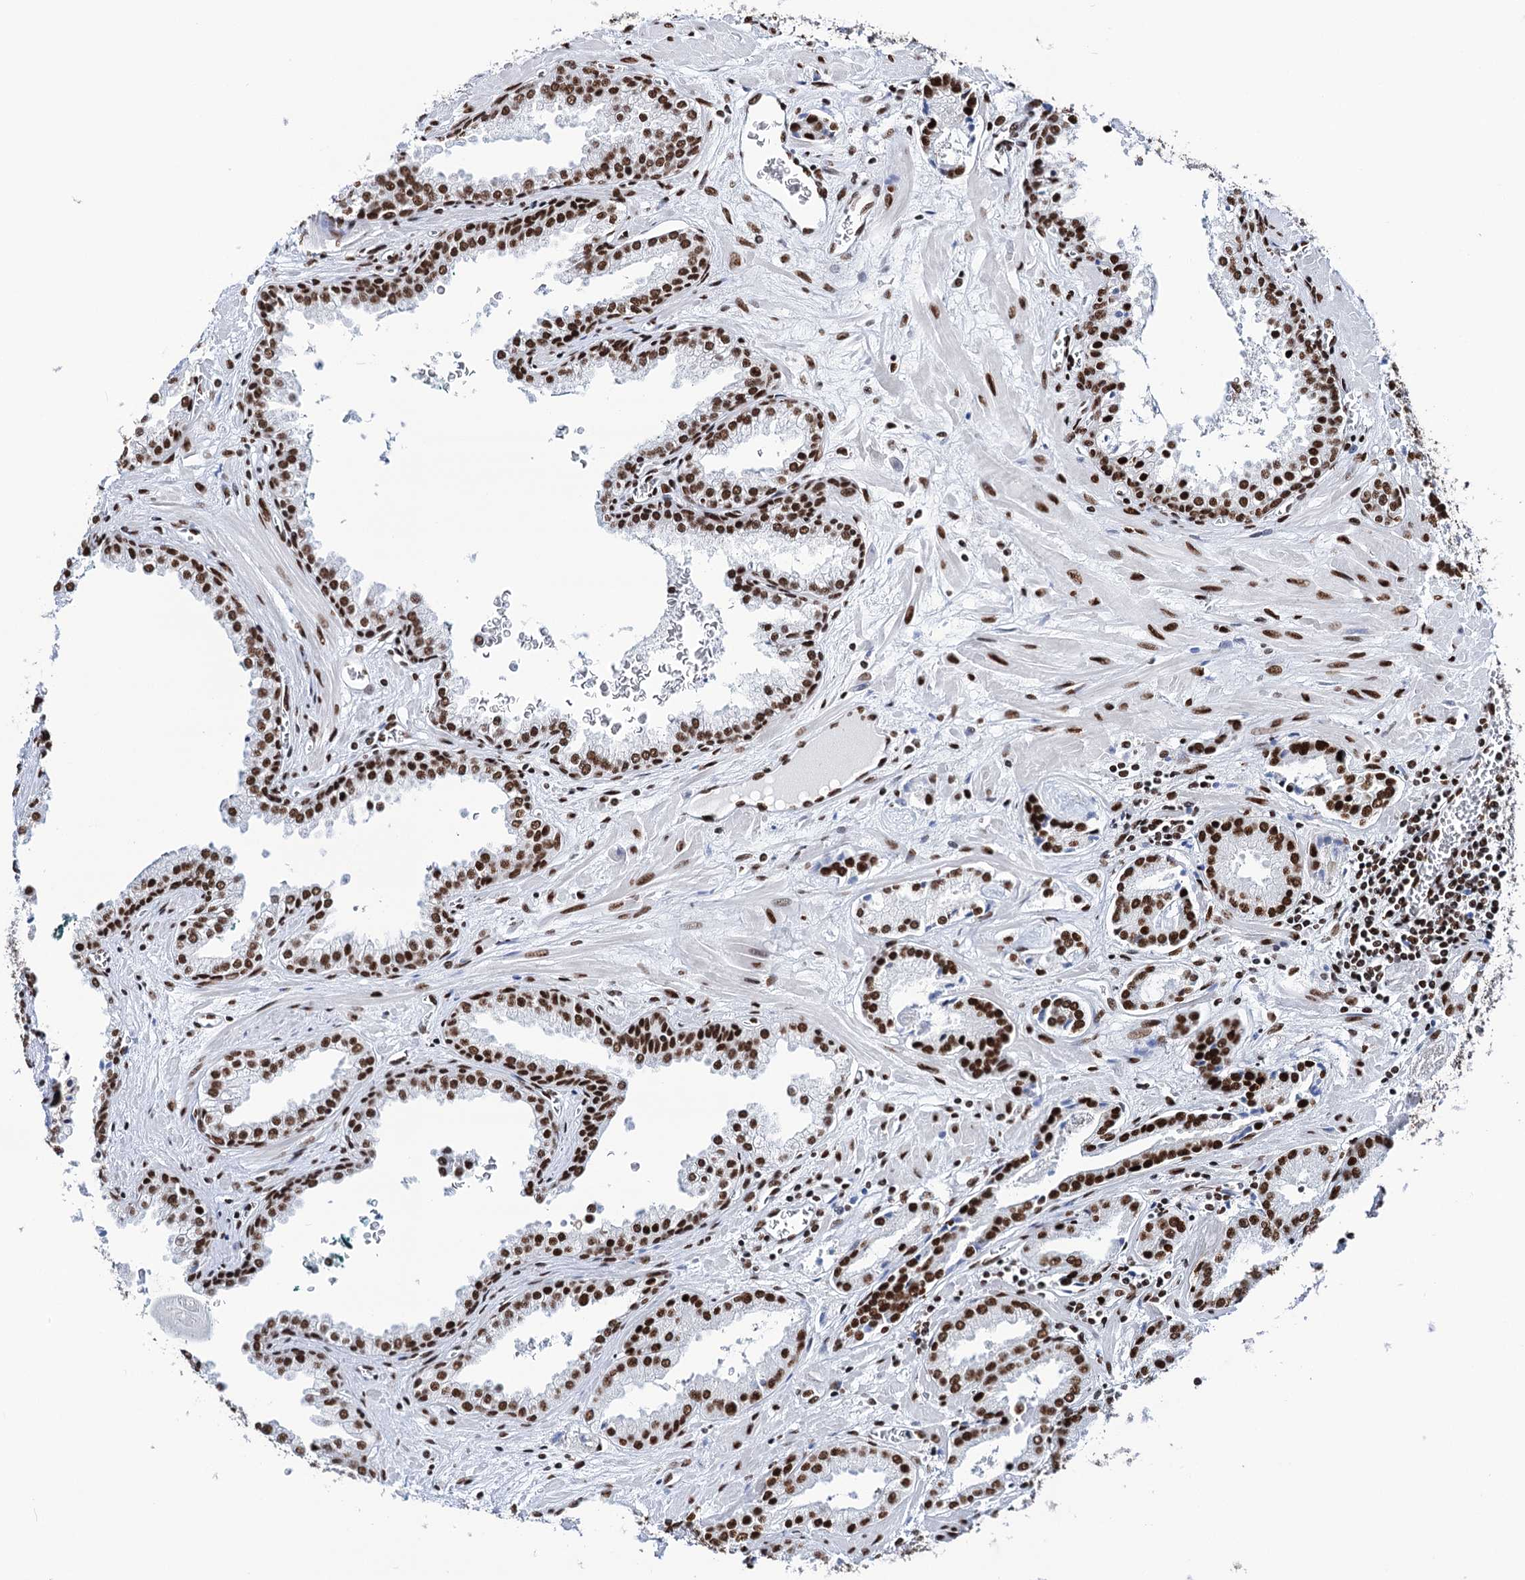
{"staining": {"intensity": "strong", "quantity": ">75%", "location": "nuclear"}, "tissue": "prostate cancer", "cell_type": "Tumor cells", "image_type": "cancer", "snomed": [{"axis": "morphology", "description": "Adenocarcinoma, Low grade"}, {"axis": "topography", "description": "Prostate"}], "caption": "High-power microscopy captured an immunohistochemistry (IHC) micrograph of prostate cancer, revealing strong nuclear staining in about >75% of tumor cells.", "gene": "MATR3", "patient": {"sex": "male", "age": 67}}